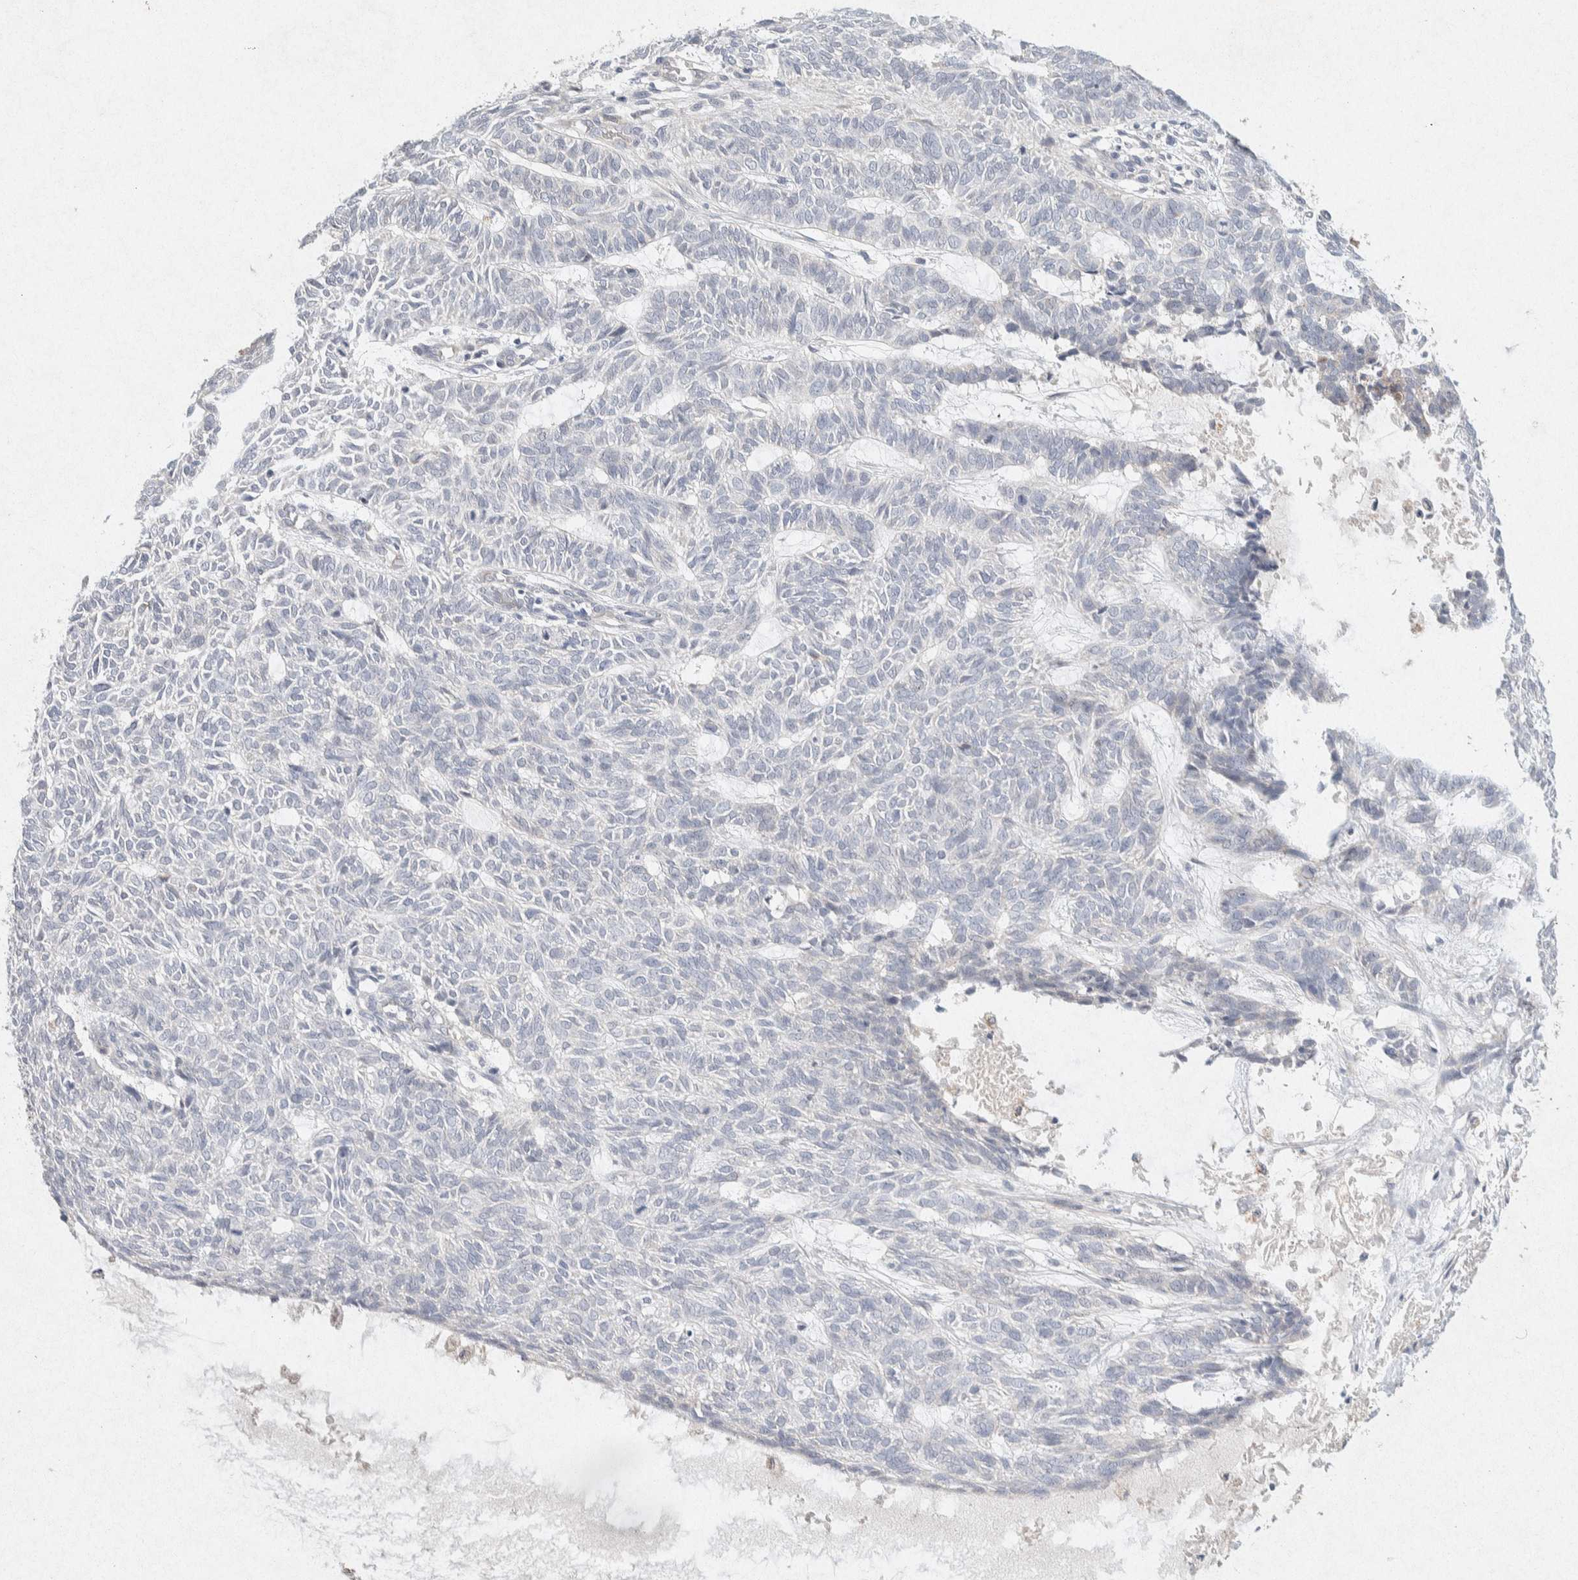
{"staining": {"intensity": "negative", "quantity": "none", "location": "none"}, "tissue": "skin cancer", "cell_type": "Tumor cells", "image_type": "cancer", "snomed": [{"axis": "morphology", "description": "Basal cell carcinoma"}, {"axis": "topography", "description": "Skin"}], "caption": "Skin cancer (basal cell carcinoma) stained for a protein using immunohistochemistry (IHC) reveals no positivity tumor cells.", "gene": "GNAI1", "patient": {"sex": "male", "age": 87}}